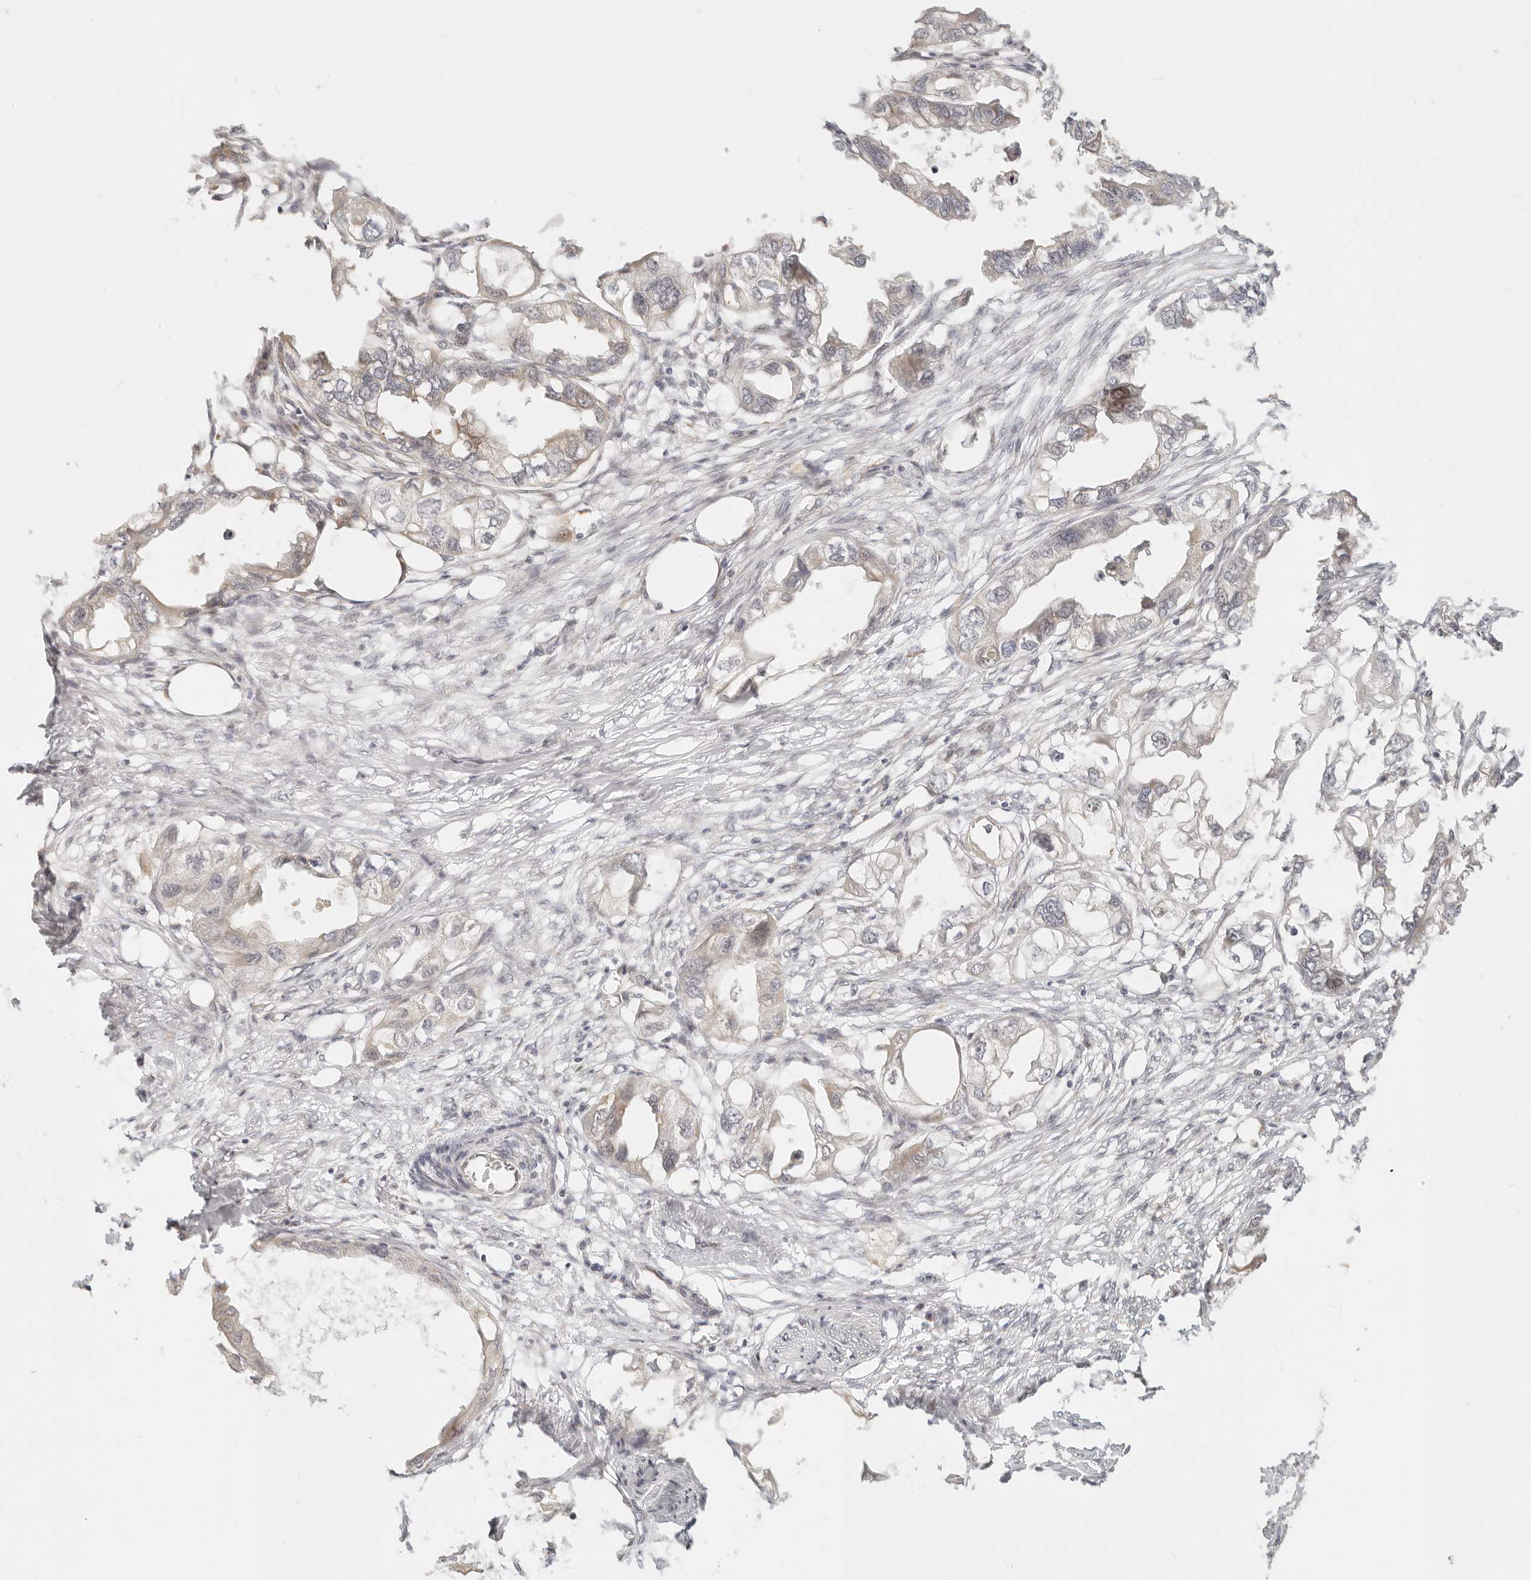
{"staining": {"intensity": "weak", "quantity": "<25%", "location": "cytoplasmic/membranous"}, "tissue": "endometrial cancer", "cell_type": "Tumor cells", "image_type": "cancer", "snomed": [{"axis": "morphology", "description": "Adenocarcinoma, NOS"}, {"axis": "morphology", "description": "Adenocarcinoma, metastatic, NOS"}, {"axis": "topography", "description": "Adipose tissue"}, {"axis": "topography", "description": "Endometrium"}], "caption": "Micrograph shows no significant protein expression in tumor cells of endometrial cancer.", "gene": "FAM20B", "patient": {"sex": "female", "age": 67}}